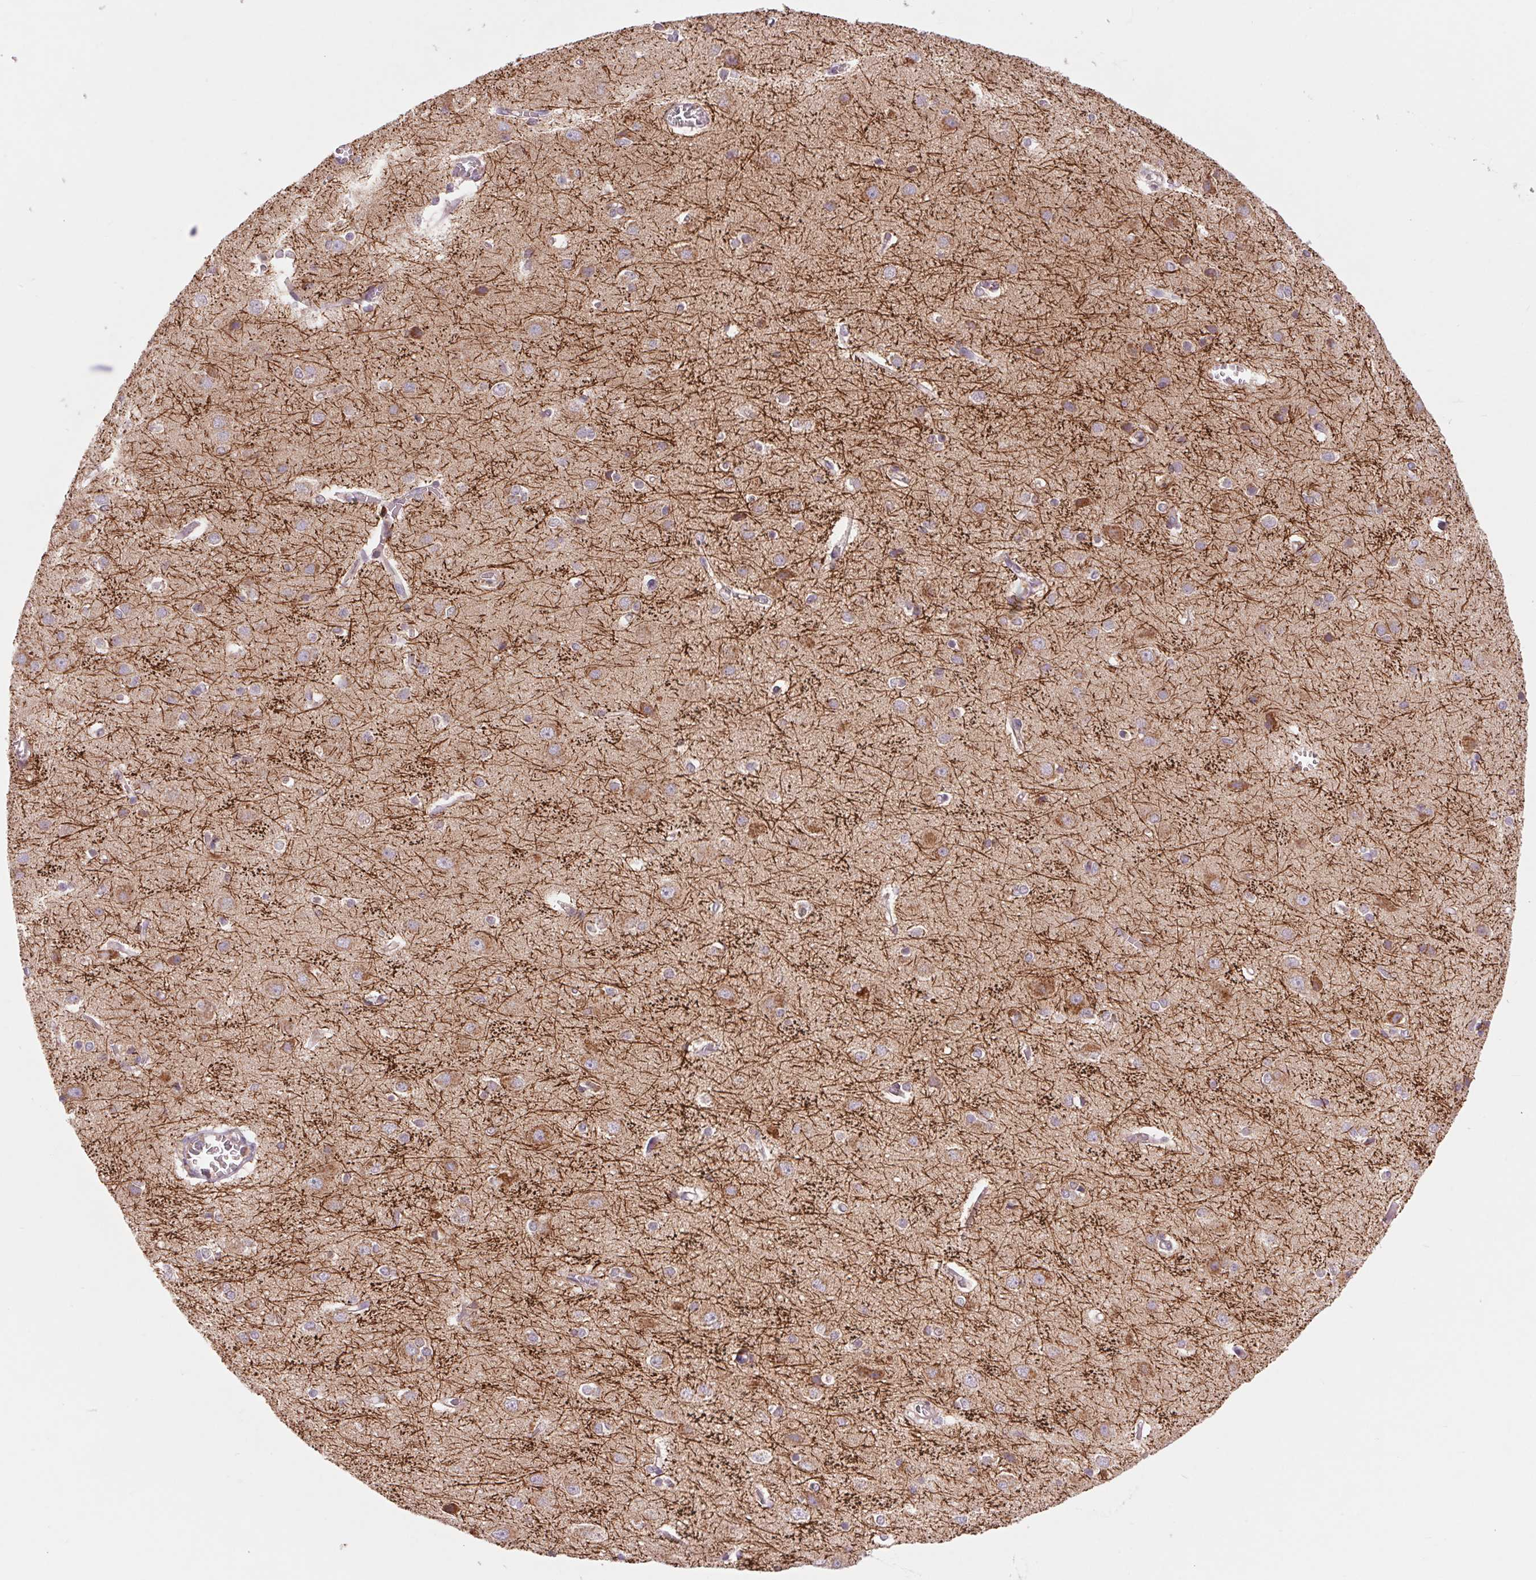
{"staining": {"intensity": "weak", "quantity": "25%-75%", "location": "cytoplasmic/membranous"}, "tissue": "cerebral cortex", "cell_type": "Endothelial cells", "image_type": "normal", "snomed": [{"axis": "morphology", "description": "Normal tissue, NOS"}, {"axis": "topography", "description": "Cerebral cortex"}], "caption": "Immunohistochemistry photomicrograph of unremarkable cerebral cortex: human cerebral cortex stained using IHC reveals low levels of weak protein expression localized specifically in the cytoplasmic/membranous of endothelial cells, appearing as a cytoplasmic/membranous brown color.", "gene": "COX6A1", "patient": {"sex": "male", "age": 37}}